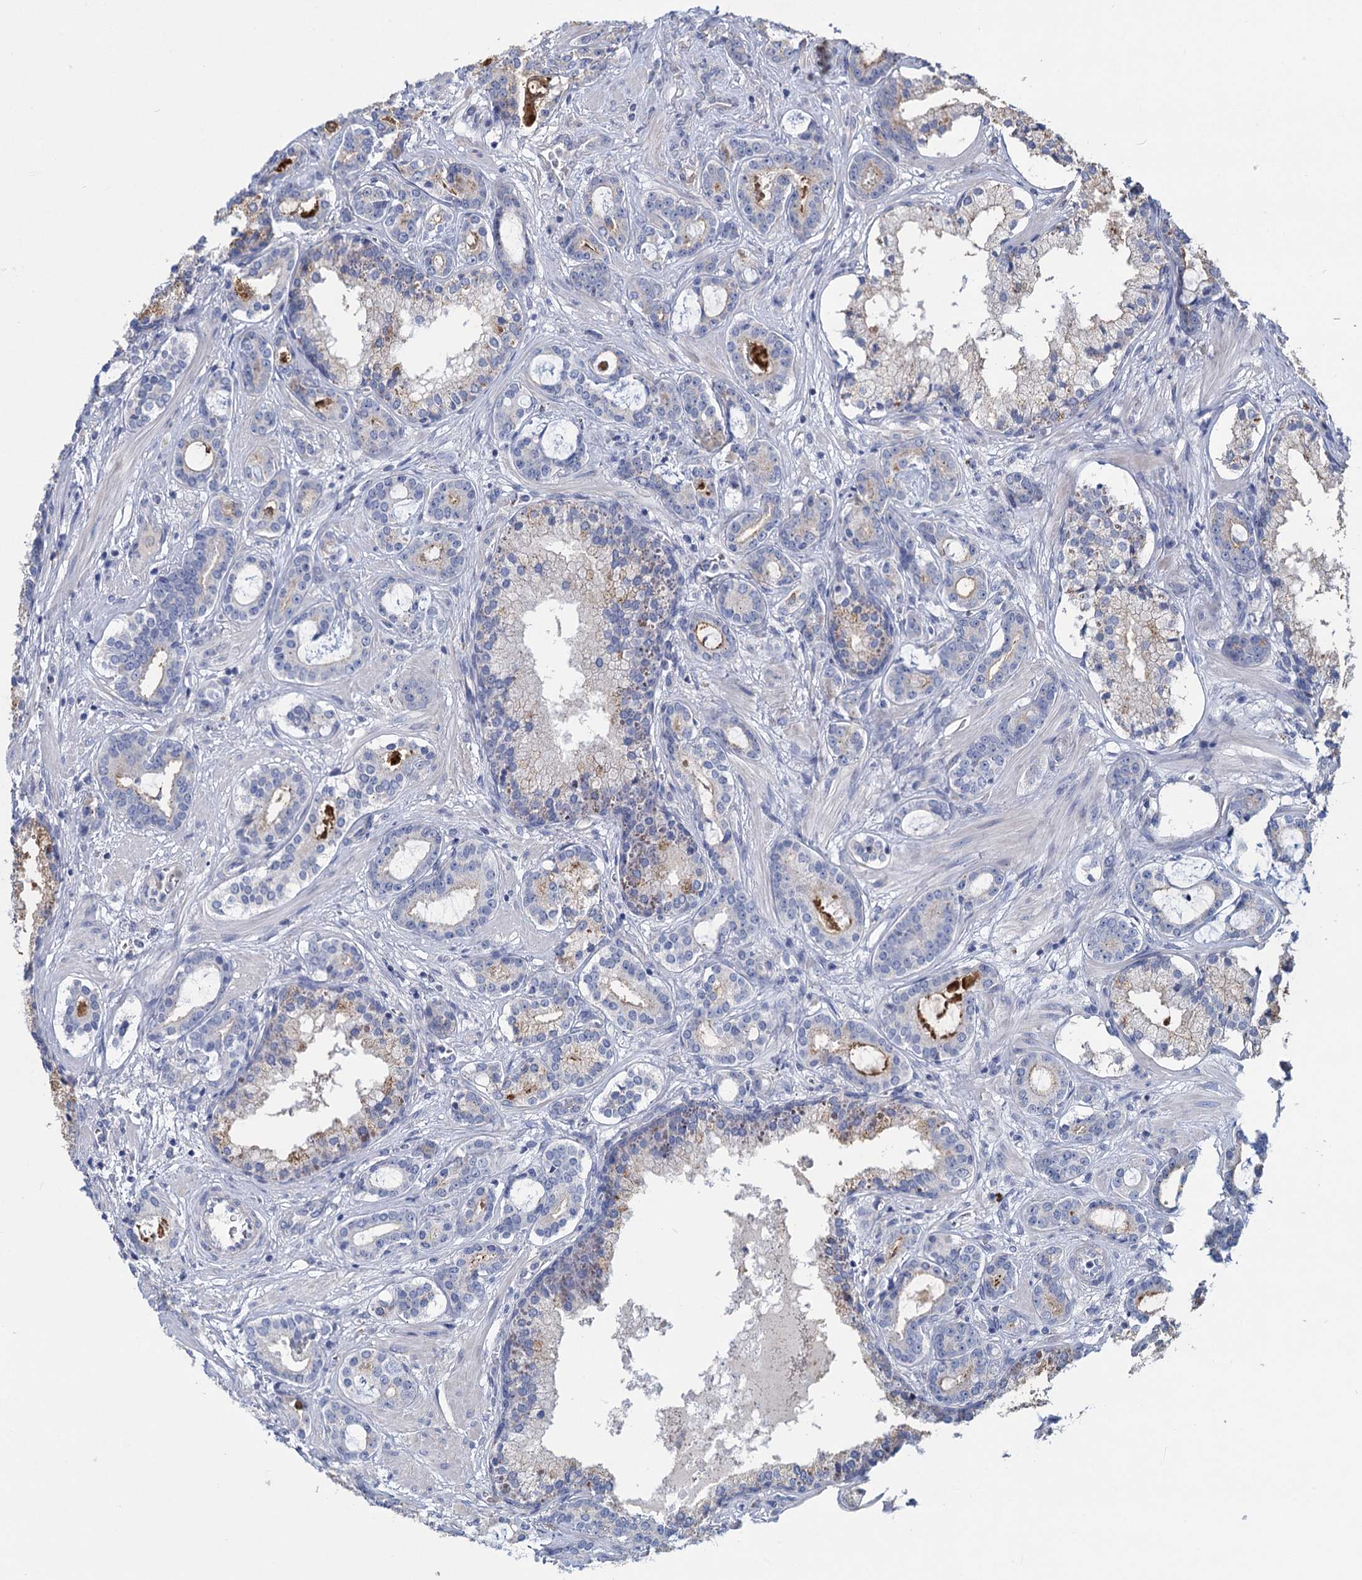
{"staining": {"intensity": "negative", "quantity": "none", "location": "none"}, "tissue": "prostate cancer", "cell_type": "Tumor cells", "image_type": "cancer", "snomed": [{"axis": "morphology", "description": "Adenocarcinoma, High grade"}, {"axis": "topography", "description": "Prostate"}], "caption": "This histopathology image is of prostate cancer (adenocarcinoma (high-grade)) stained with immunohistochemistry (IHC) to label a protein in brown with the nuclei are counter-stained blue. There is no positivity in tumor cells.", "gene": "HES2", "patient": {"sex": "male", "age": 58}}